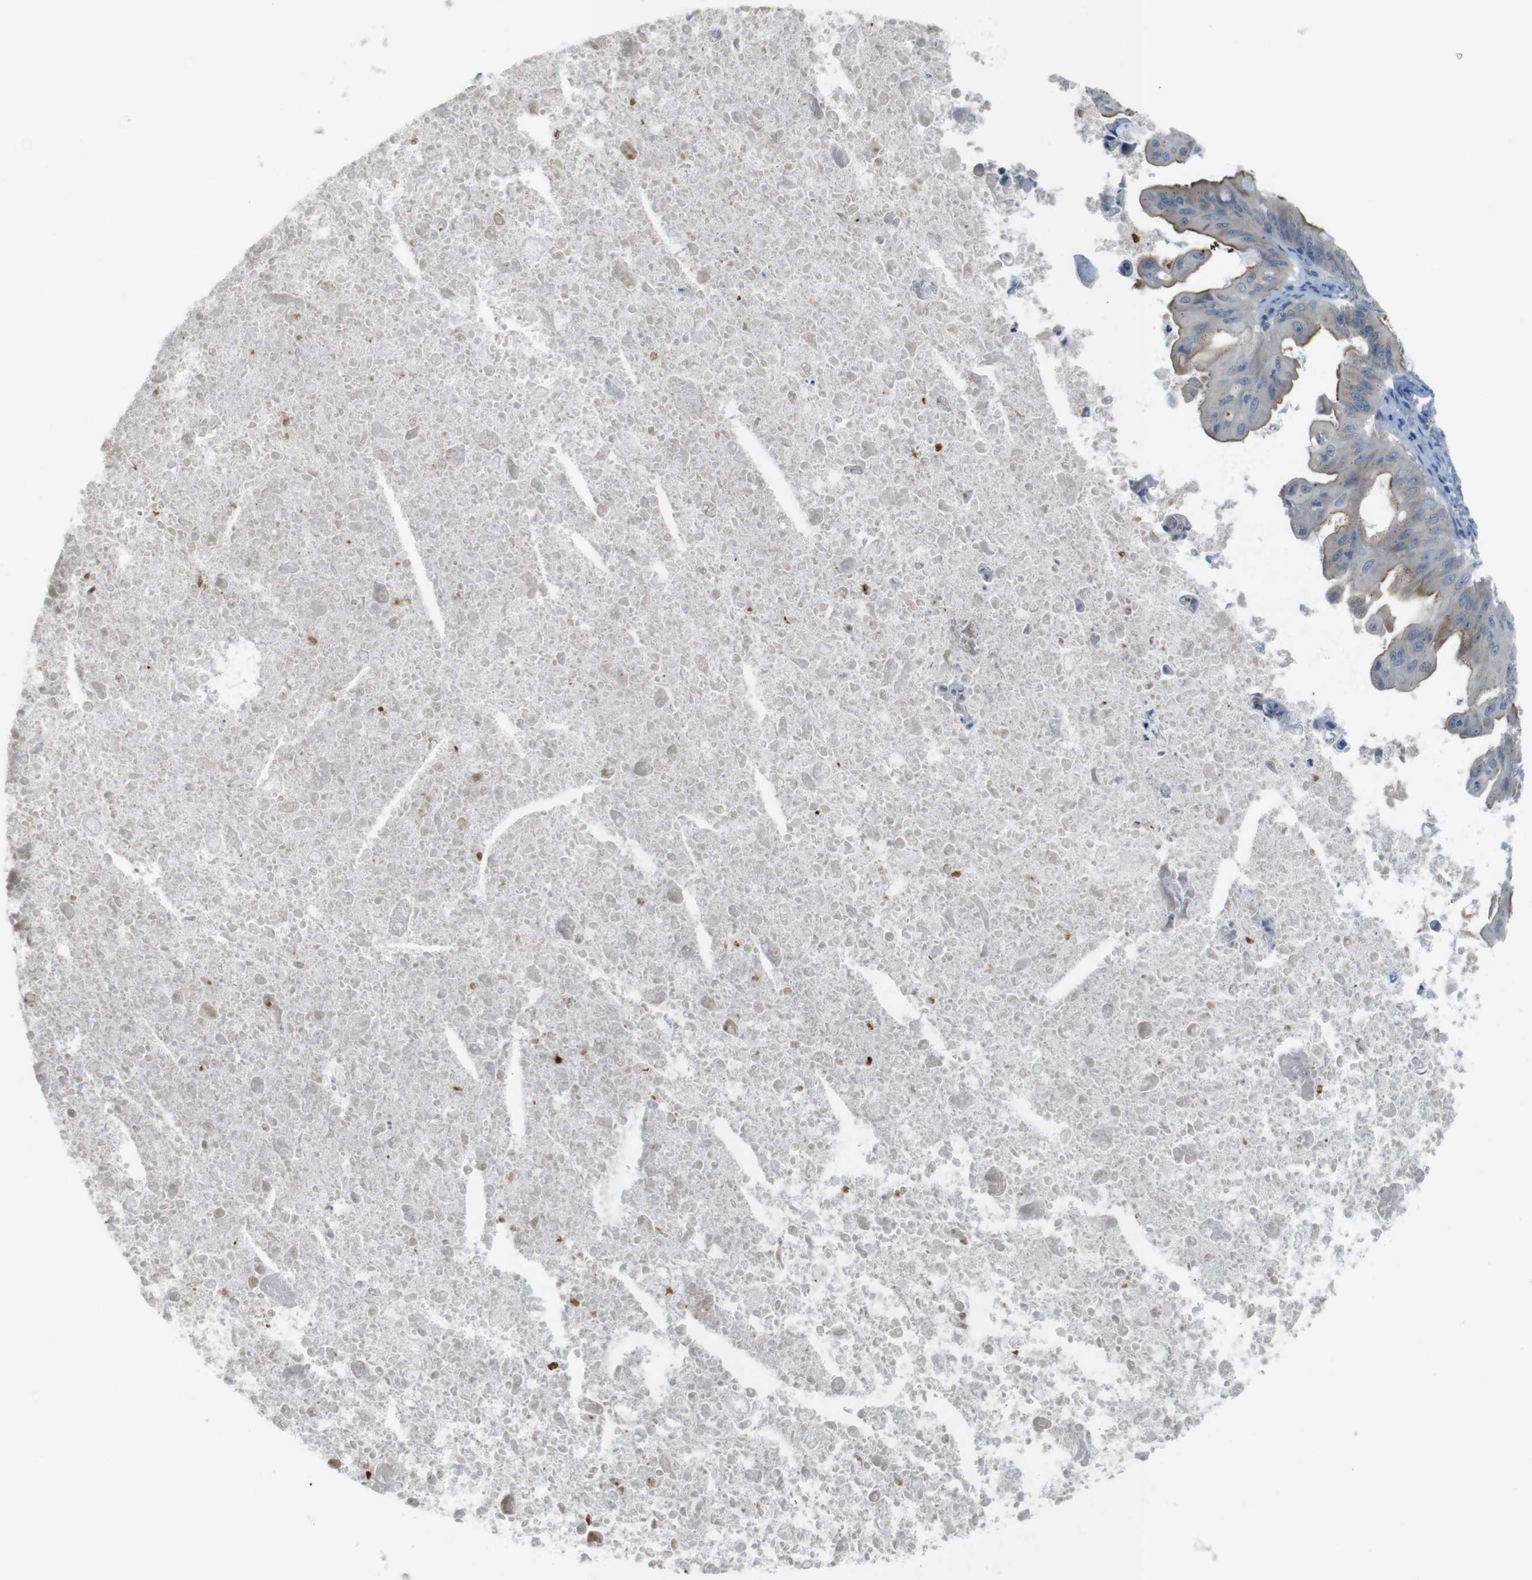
{"staining": {"intensity": "moderate", "quantity": ">75%", "location": "cytoplasmic/membranous"}, "tissue": "ovarian cancer", "cell_type": "Tumor cells", "image_type": "cancer", "snomed": [{"axis": "morphology", "description": "Cystadenocarcinoma, mucinous, NOS"}, {"axis": "topography", "description": "Ovary"}], "caption": "Immunohistochemical staining of ovarian cancer displays medium levels of moderate cytoplasmic/membranous staining in approximately >75% of tumor cells.", "gene": "UGT8", "patient": {"sex": "female", "age": 37}}